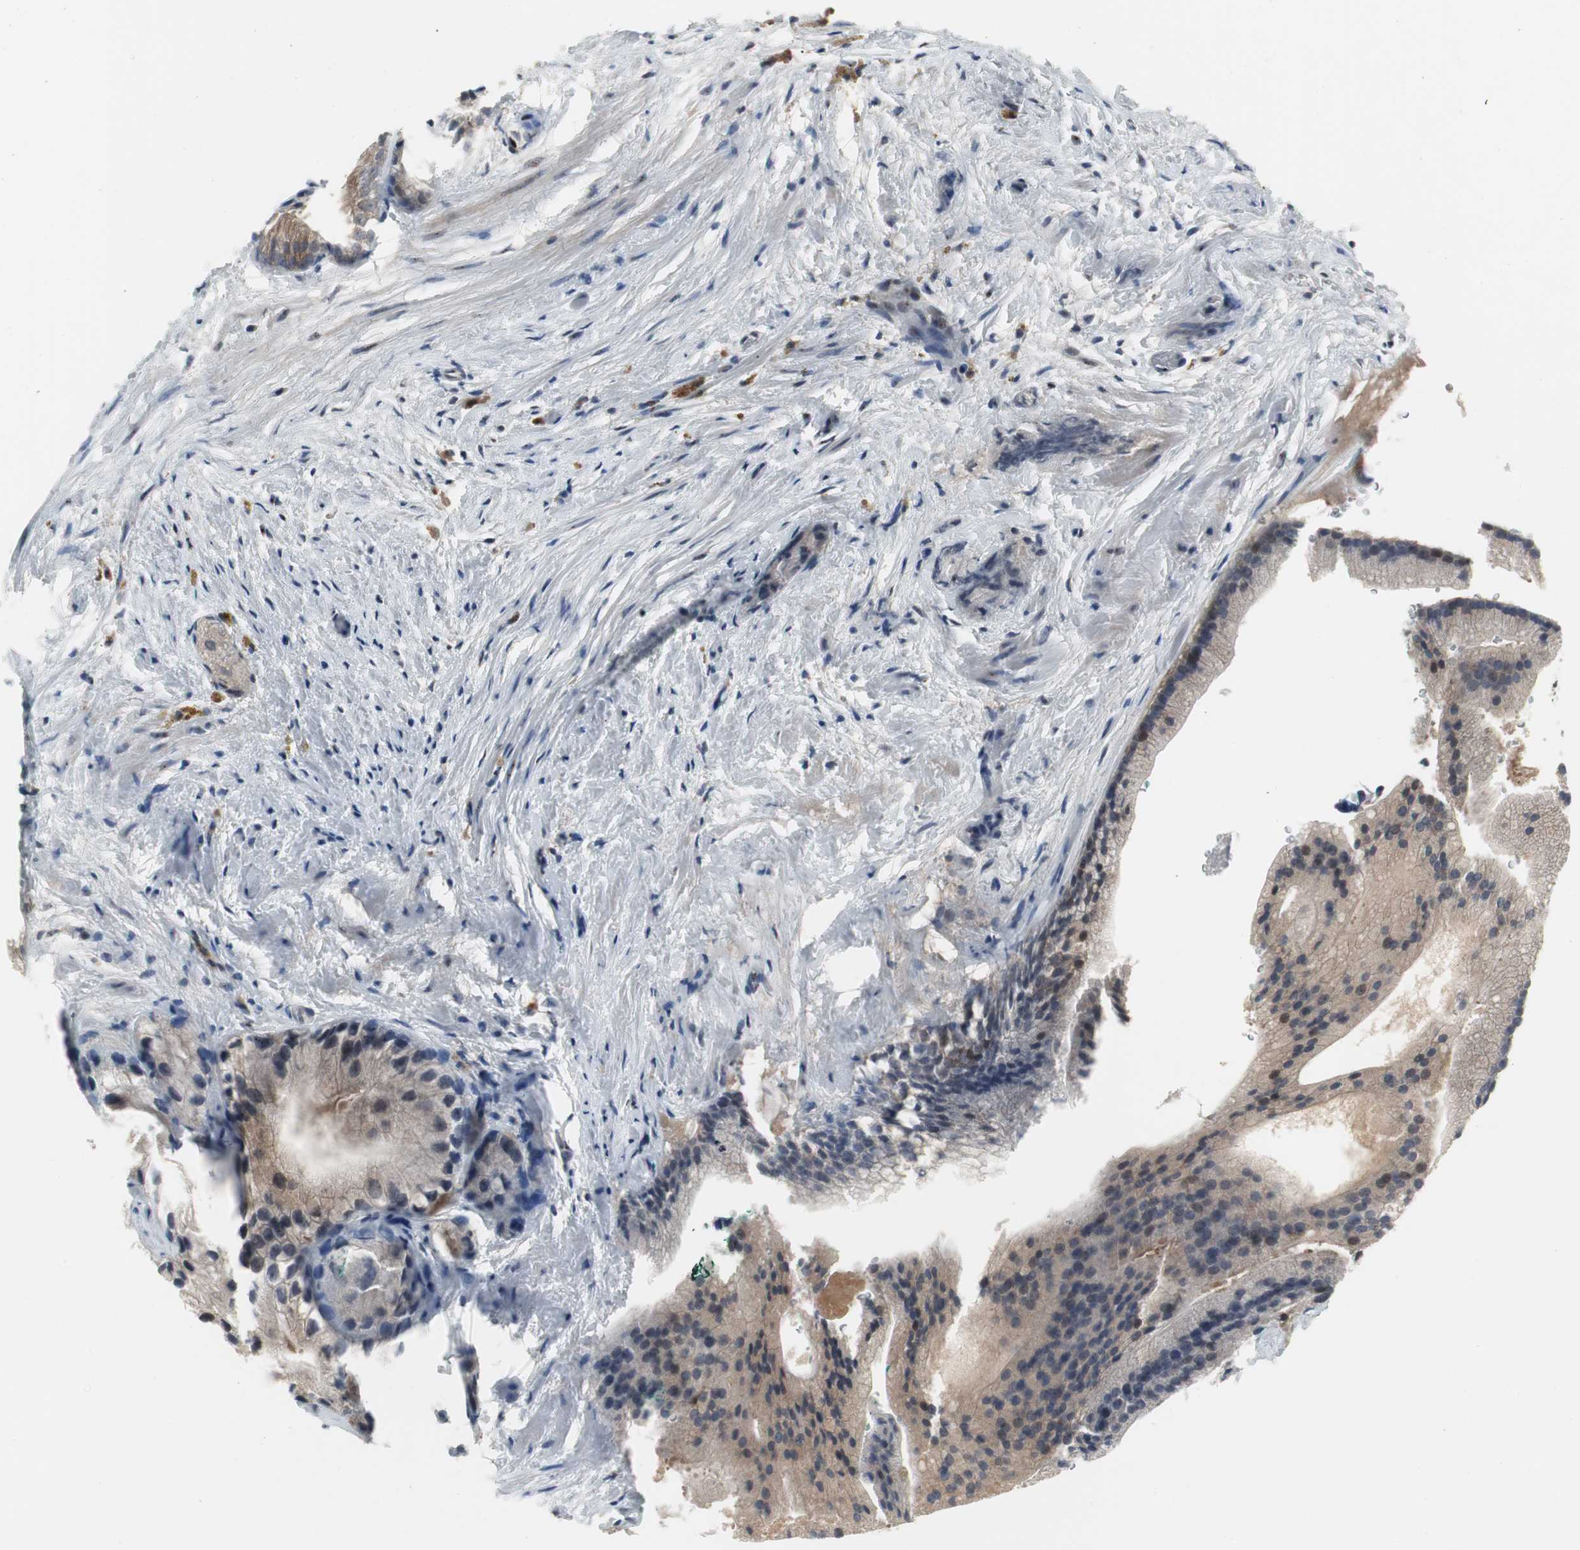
{"staining": {"intensity": "moderate", "quantity": ">75%", "location": "cytoplasmic/membranous"}, "tissue": "prostate cancer", "cell_type": "Tumor cells", "image_type": "cancer", "snomed": [{"axis": "morphology", "description": "Adenocarcinoma, Low grade"}, {"axis": "topography", "description": "Prostate"}], "caption": "IHC image of prostate adenocarcinoma (low-grade) stained for a protein (brown), which exhibits medium levels of moderate cytoplasmic/membranous expression in approximately >75% of tumor cells.", "gene": "GRK2", "patient": {"sex": "male", "age": 69}}